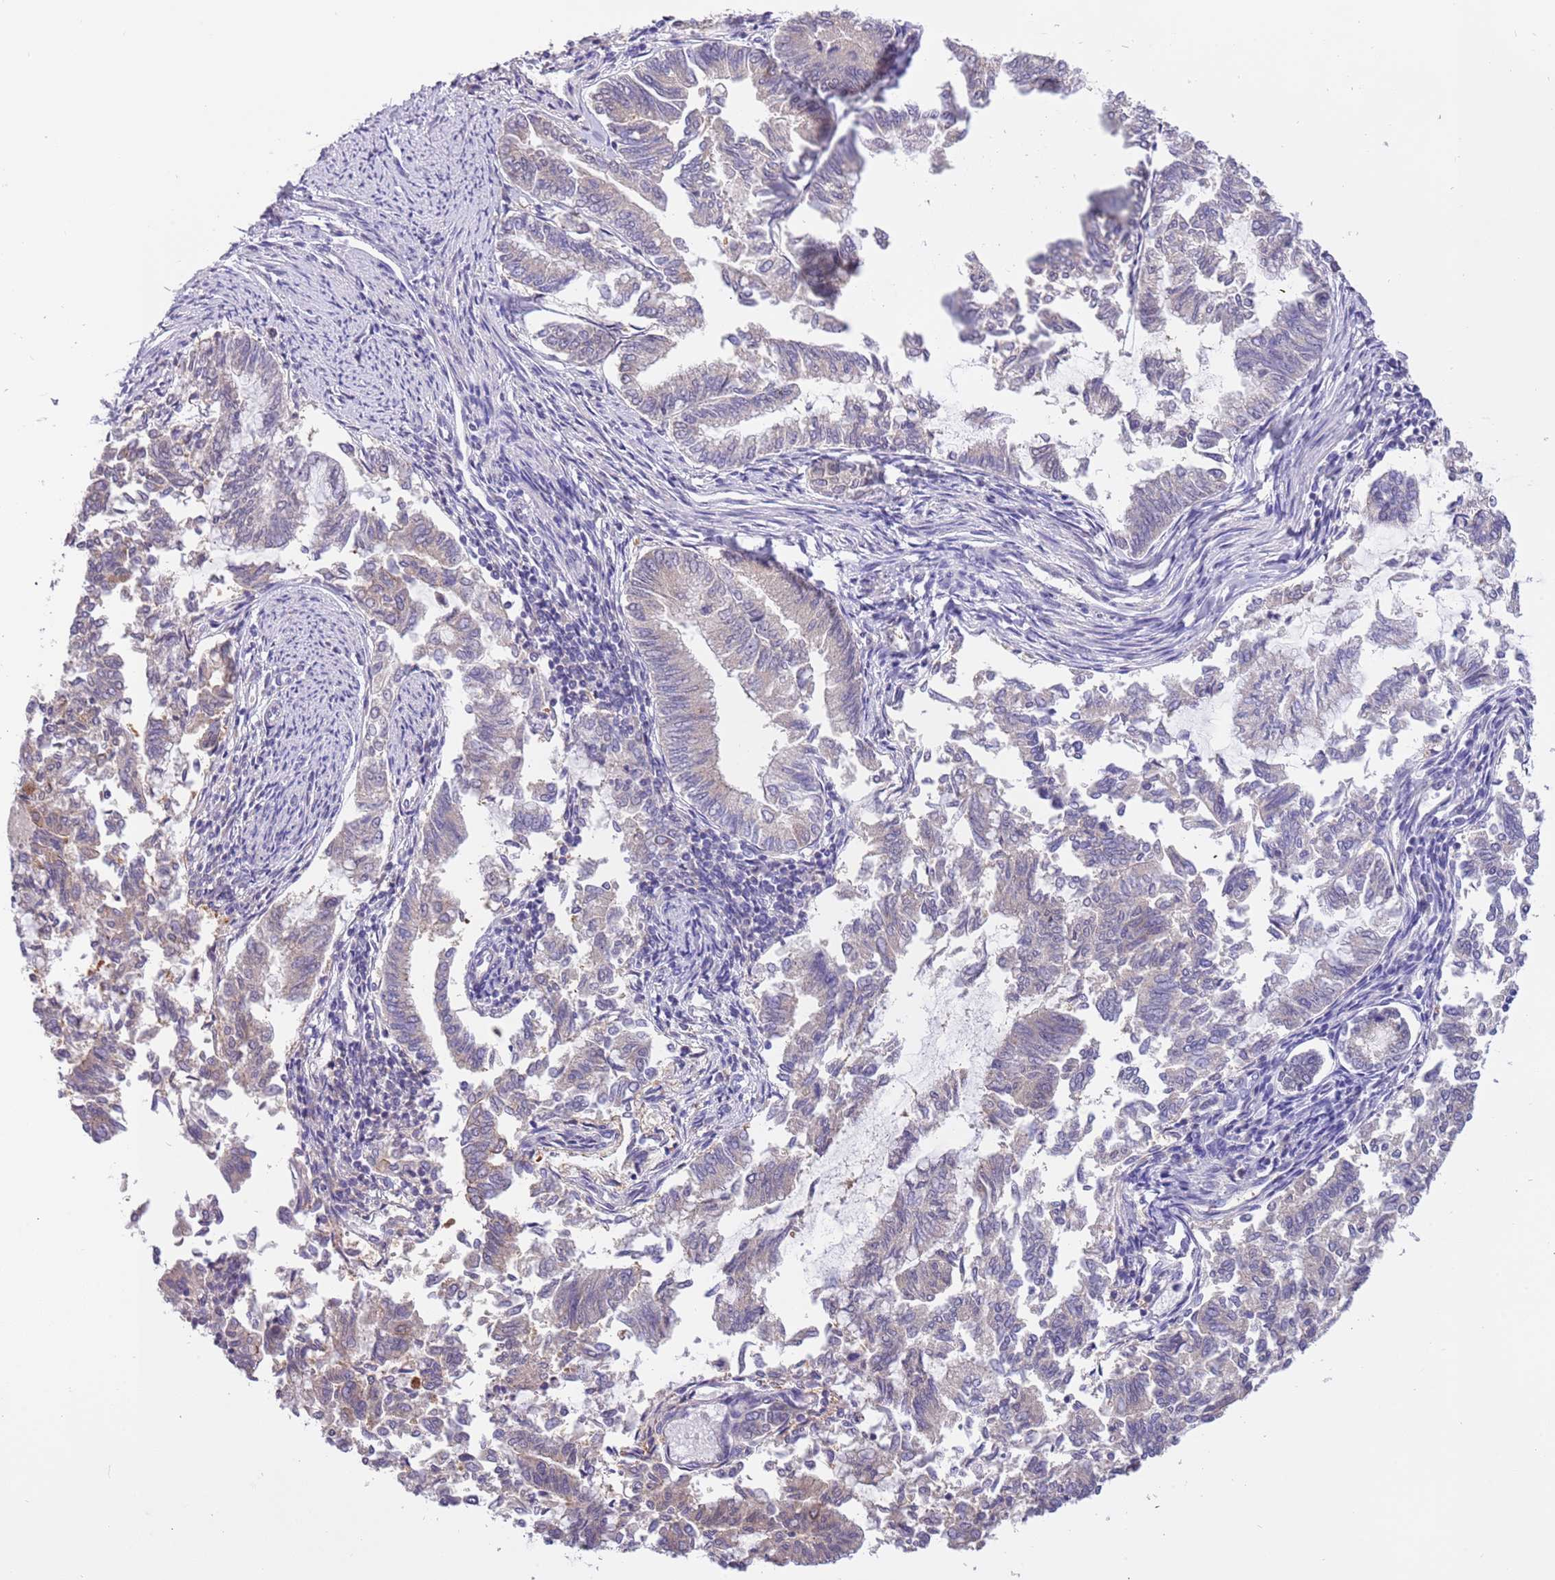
{"staining": {"intensity": "weak", "quantity": "<25%", "location": "cytoplasmic/membranous"}, "tissue": "endometrial cancer", "cell_type": "Tumor cells", "image_type": "cancer", "snomed": [{"axis": "morphology", "description": "Adenocarcinoma, NOS"}, {"axis": "topography", "description": "Endometrium"}], "caption": "Immunohistochemical staining of endometrial adenocarcinoma exhibits no significant positivity in tumor cells.", "gene": "STIP1", "patient": {"sex": "female", "age": 79}}